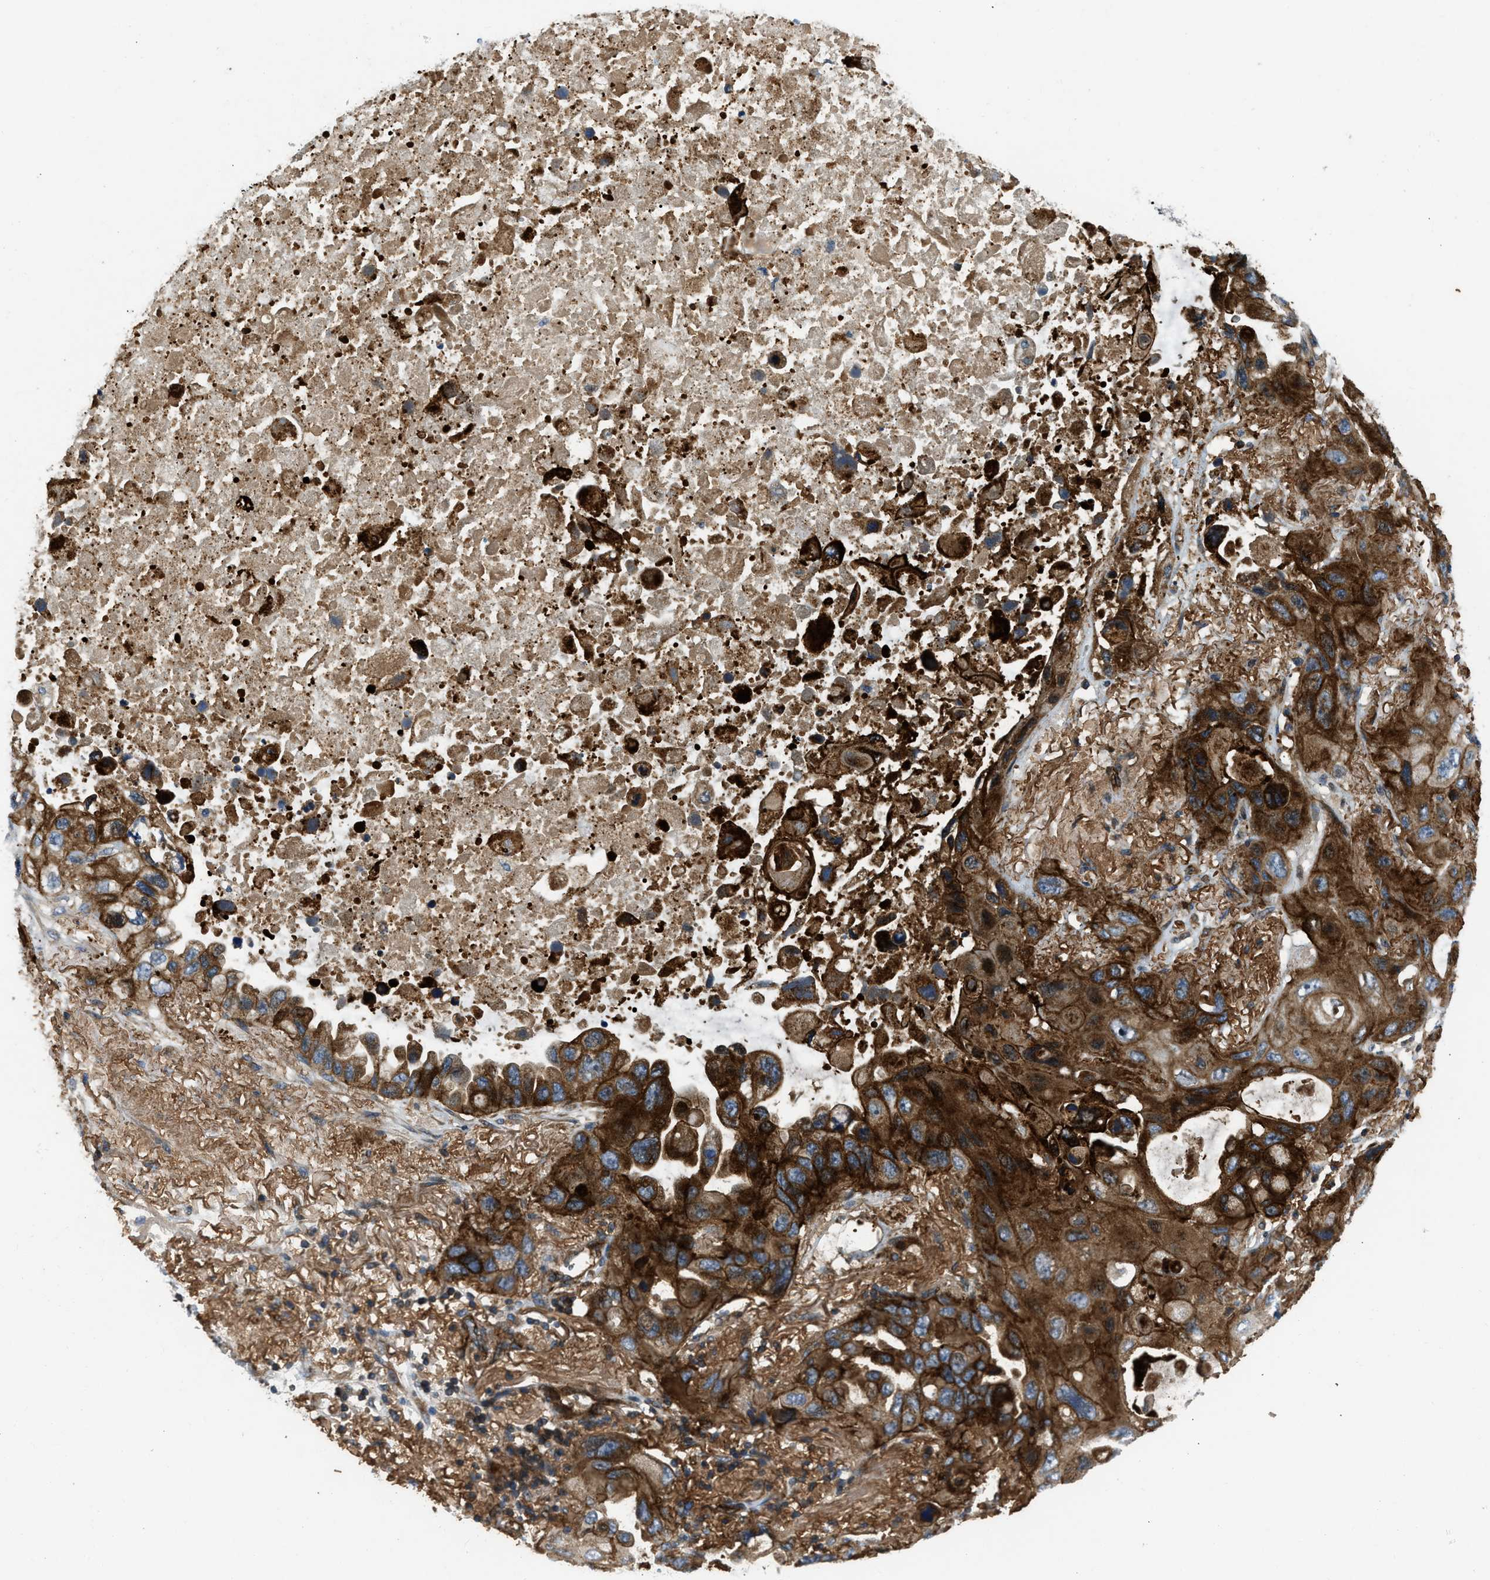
{"staining": {"intensity": "strong", "quantity": ">75%", "location": "cytoplasmic/membranous"}, "tissue": "lung cancer", "cell_type": "Tumor cells", "image_type": "cancer", "snomed": [{"axis": "morphology", "description": "Squamous cell carcinoma, NOS"}, {"axis": "topography", "description": "Lung"}], "caption": "Immunohistochemical staining of lung squamous cell carcinoma displays high levels of strong cytoplasmic/membranous protein positivity in about >75% of tumor cells.", "gene": "NYNRIN", "patient": {"sex": "female", "age": 73}}